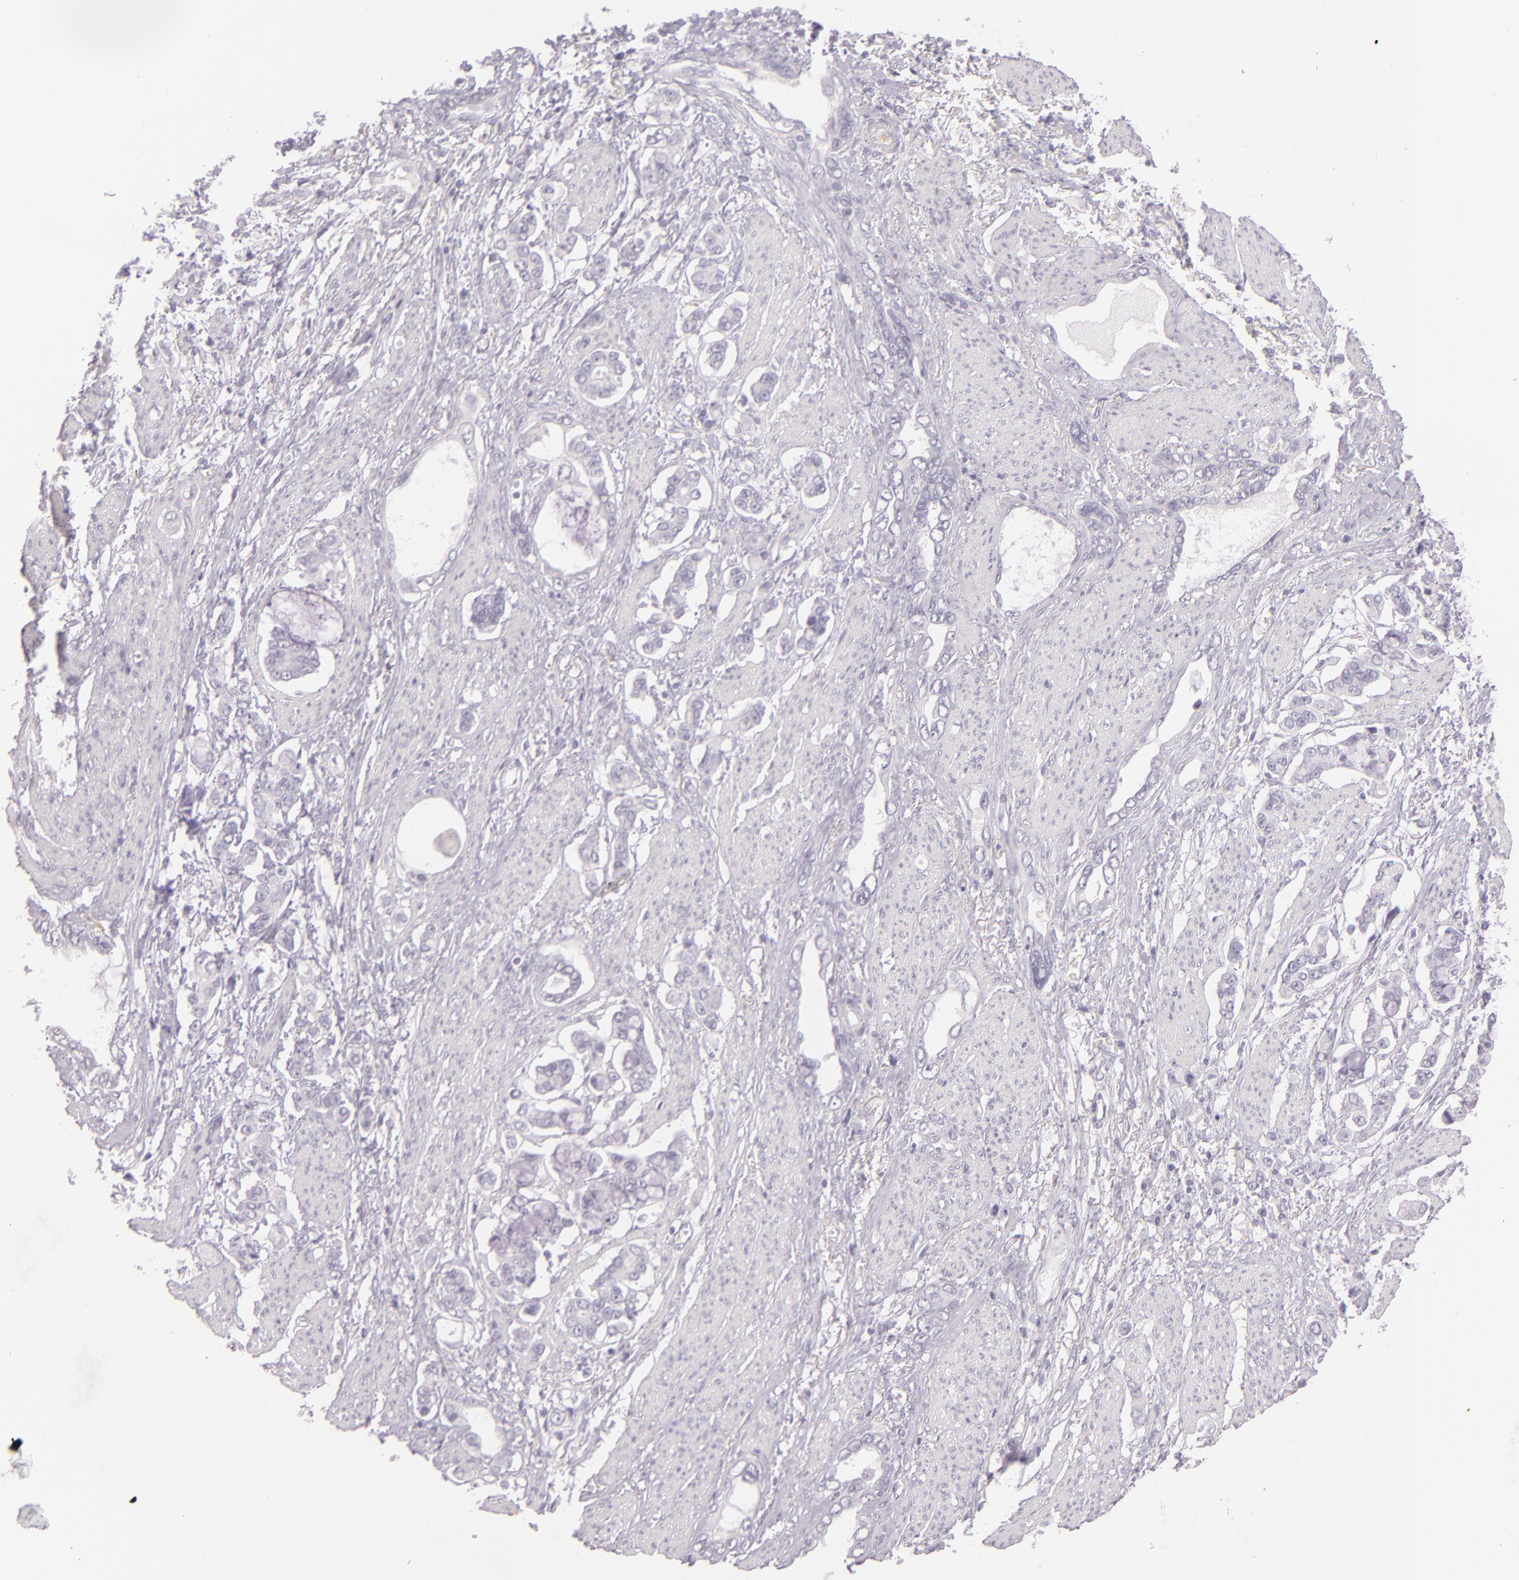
{"staining": {"intensity": "negative", "quantity": "none", "location": "none"}, "tissue": "stomach cancer", "cell_type": "Tumor cells", "image_type": "cancer", "snomed": [{"axis": "morphology", "description": "Adenocarcinoma, NOS"}, {"axis": "topography", "description": "Stomach"}], "caption": "Adenocarcinoma (stomach) was stained to show a protein in brown. There is no significant staining in tumor cells.", "gene": "CBS", "patient": {"sex": "male", "age": 78}}